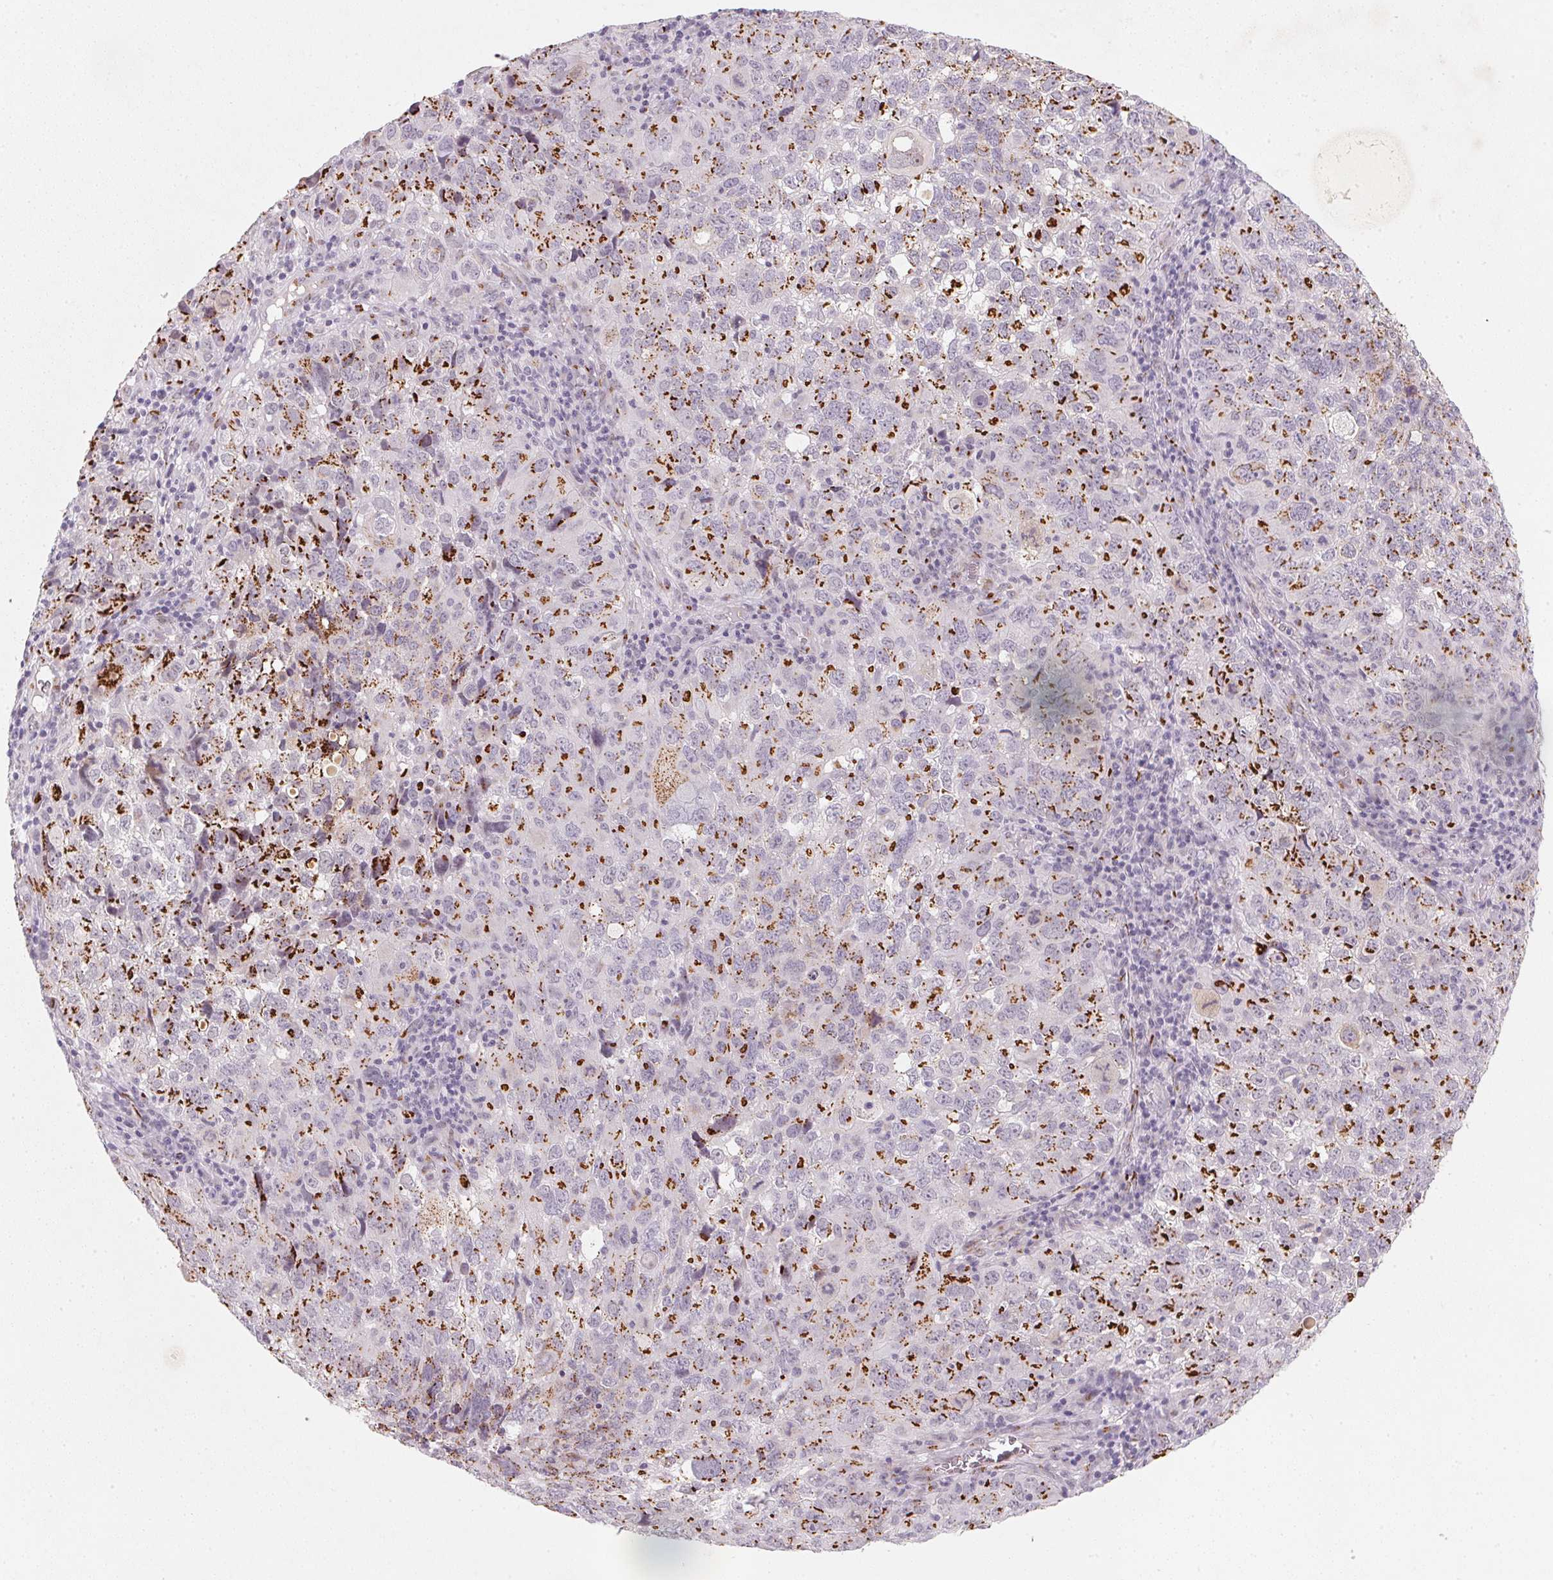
{"staining": {"intensity": "strong", "quantity": "25%-75%", "location": "cytoplasmic/membranous"}, "tissue": "cervical cancer", "cell_type": "Tumor cells", "image_type": "cancer", "snomed": [{"axis": "morphology", "description": "Squamous cell carcinoma, NOS"}, {"axis": "topography", "description": "Cervix"}], "caption": "Tumor cells demonstrate high levels of strong cytoplasmic/membranous positivity in about 25%-75% of cells in cervical cancer (squamous cell carcinoma).", "gene": "RAB22A", "patient": {"sex": "female", "age": 55}}